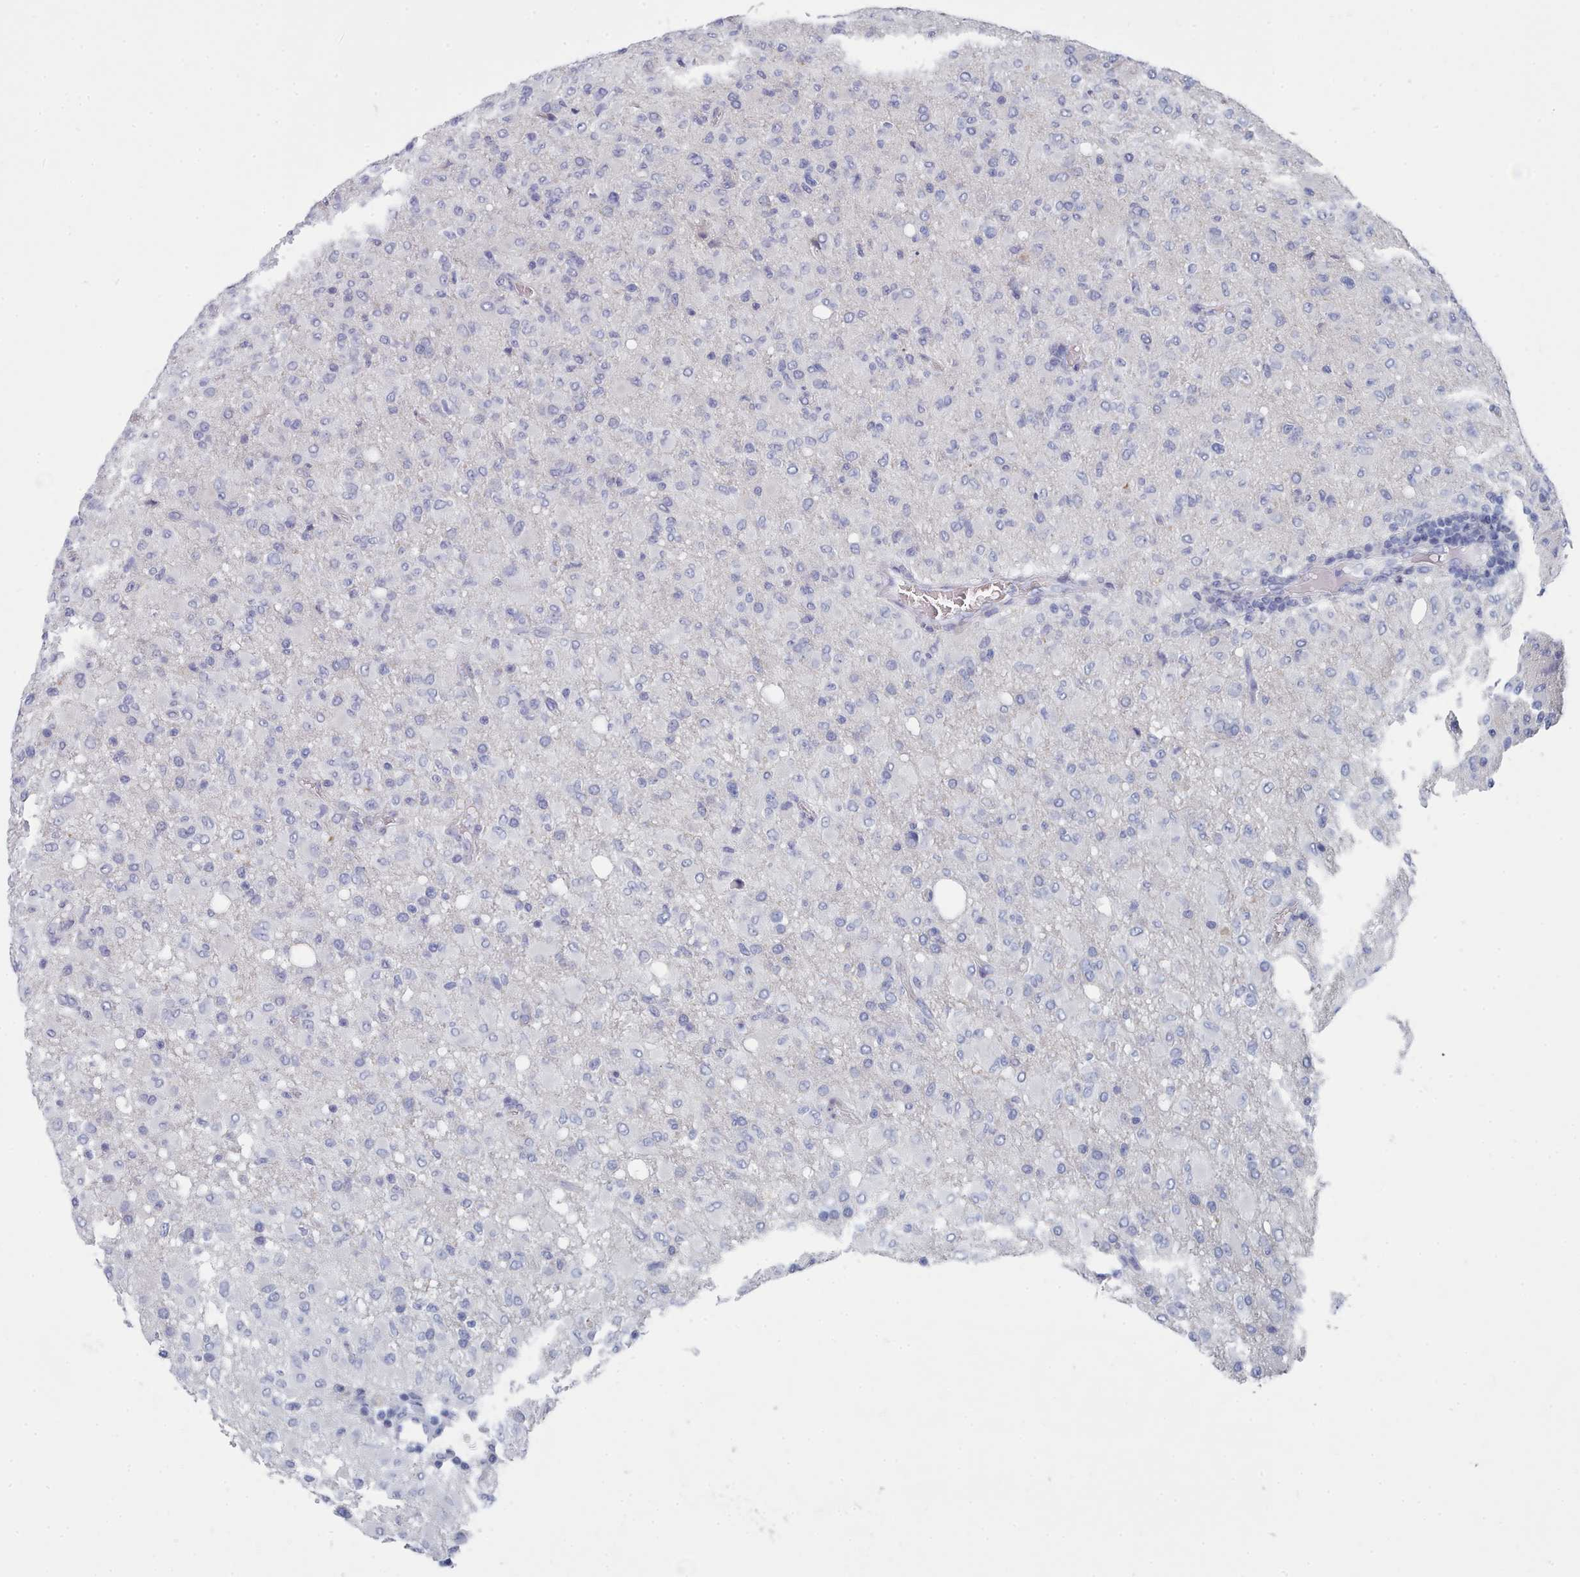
{"staining": {"intensity": "negative", "quantity": "none", "location": "none"}, "tissue": "glioma", "cell_type": "Tumor cells", "image_type": "cancer", "snomed": [{"axis": "morphology", "description": "Glioma, malignant, High grade"}, {"axis": "topography", "description": "Brain"}], "caption": "Protein analysis of glioma displays no significant positivity in tumor cells.", "gene": "PDE4C", "patient": {"sex": "female", "age": 57}}